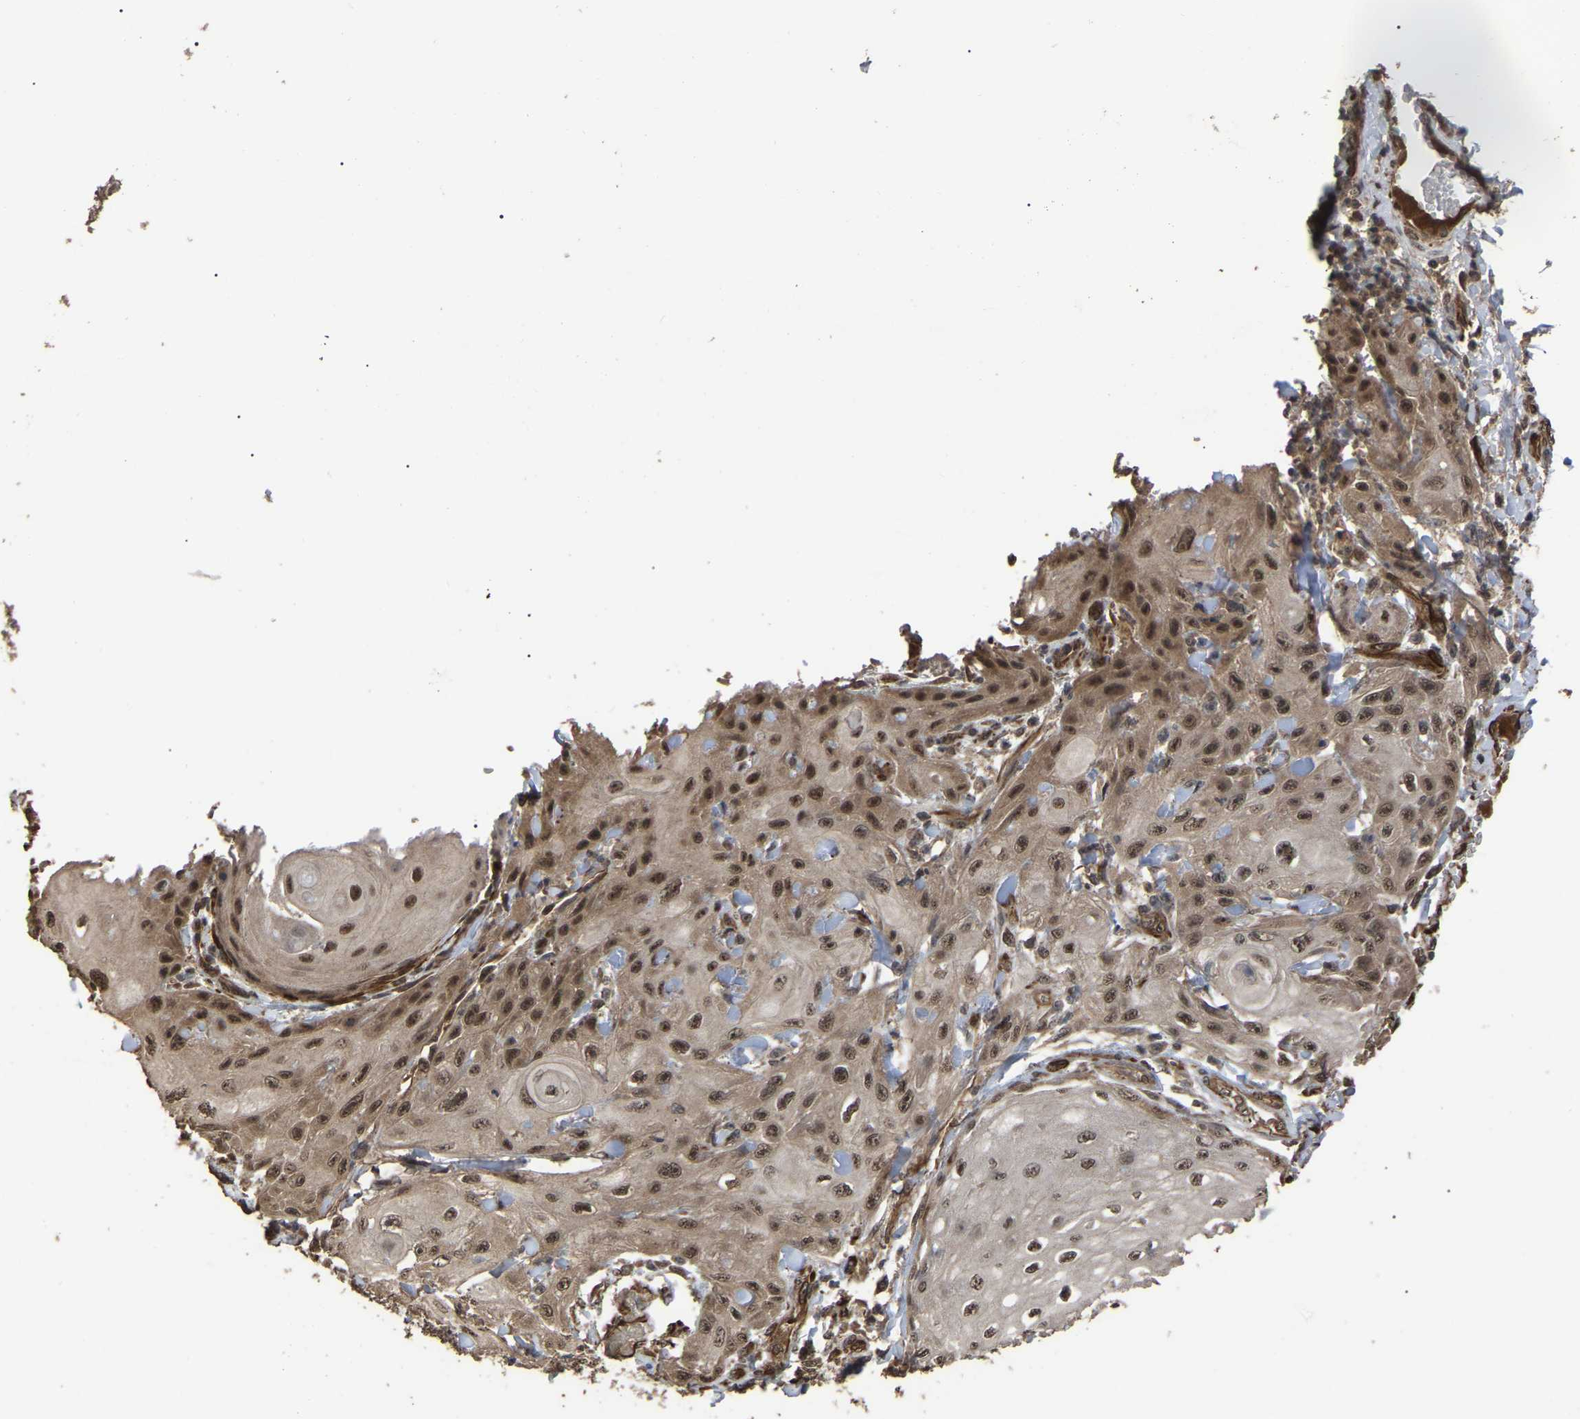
{"staining": {"intensity": "moderate", "quantity": ">75%", "location": "cytoplasmic/membranous,nuclear"}, "tissue": "skin cancer", "cell_type": "Tumor cells", "image_type": "cancer", "snomed": [{"axis": "morphology", "description": "Squamous cell carcinoma, NOS"}, {"axis": "topography", "description": "Skin"}], "caption": "Tumor cells display moderate cytoplasmic/membranous and nuclear expression in approximately >75% of cells in squamous cell carcinoma (skin). The staining is performed using DAB (3,3'-diaminobenzidine) brown chromogen to label protein expression. The nuclei are counter-stained blue using hematoxylin.", "gene": "FAM161B", "patient": {"sex": "male", "age": 74}}